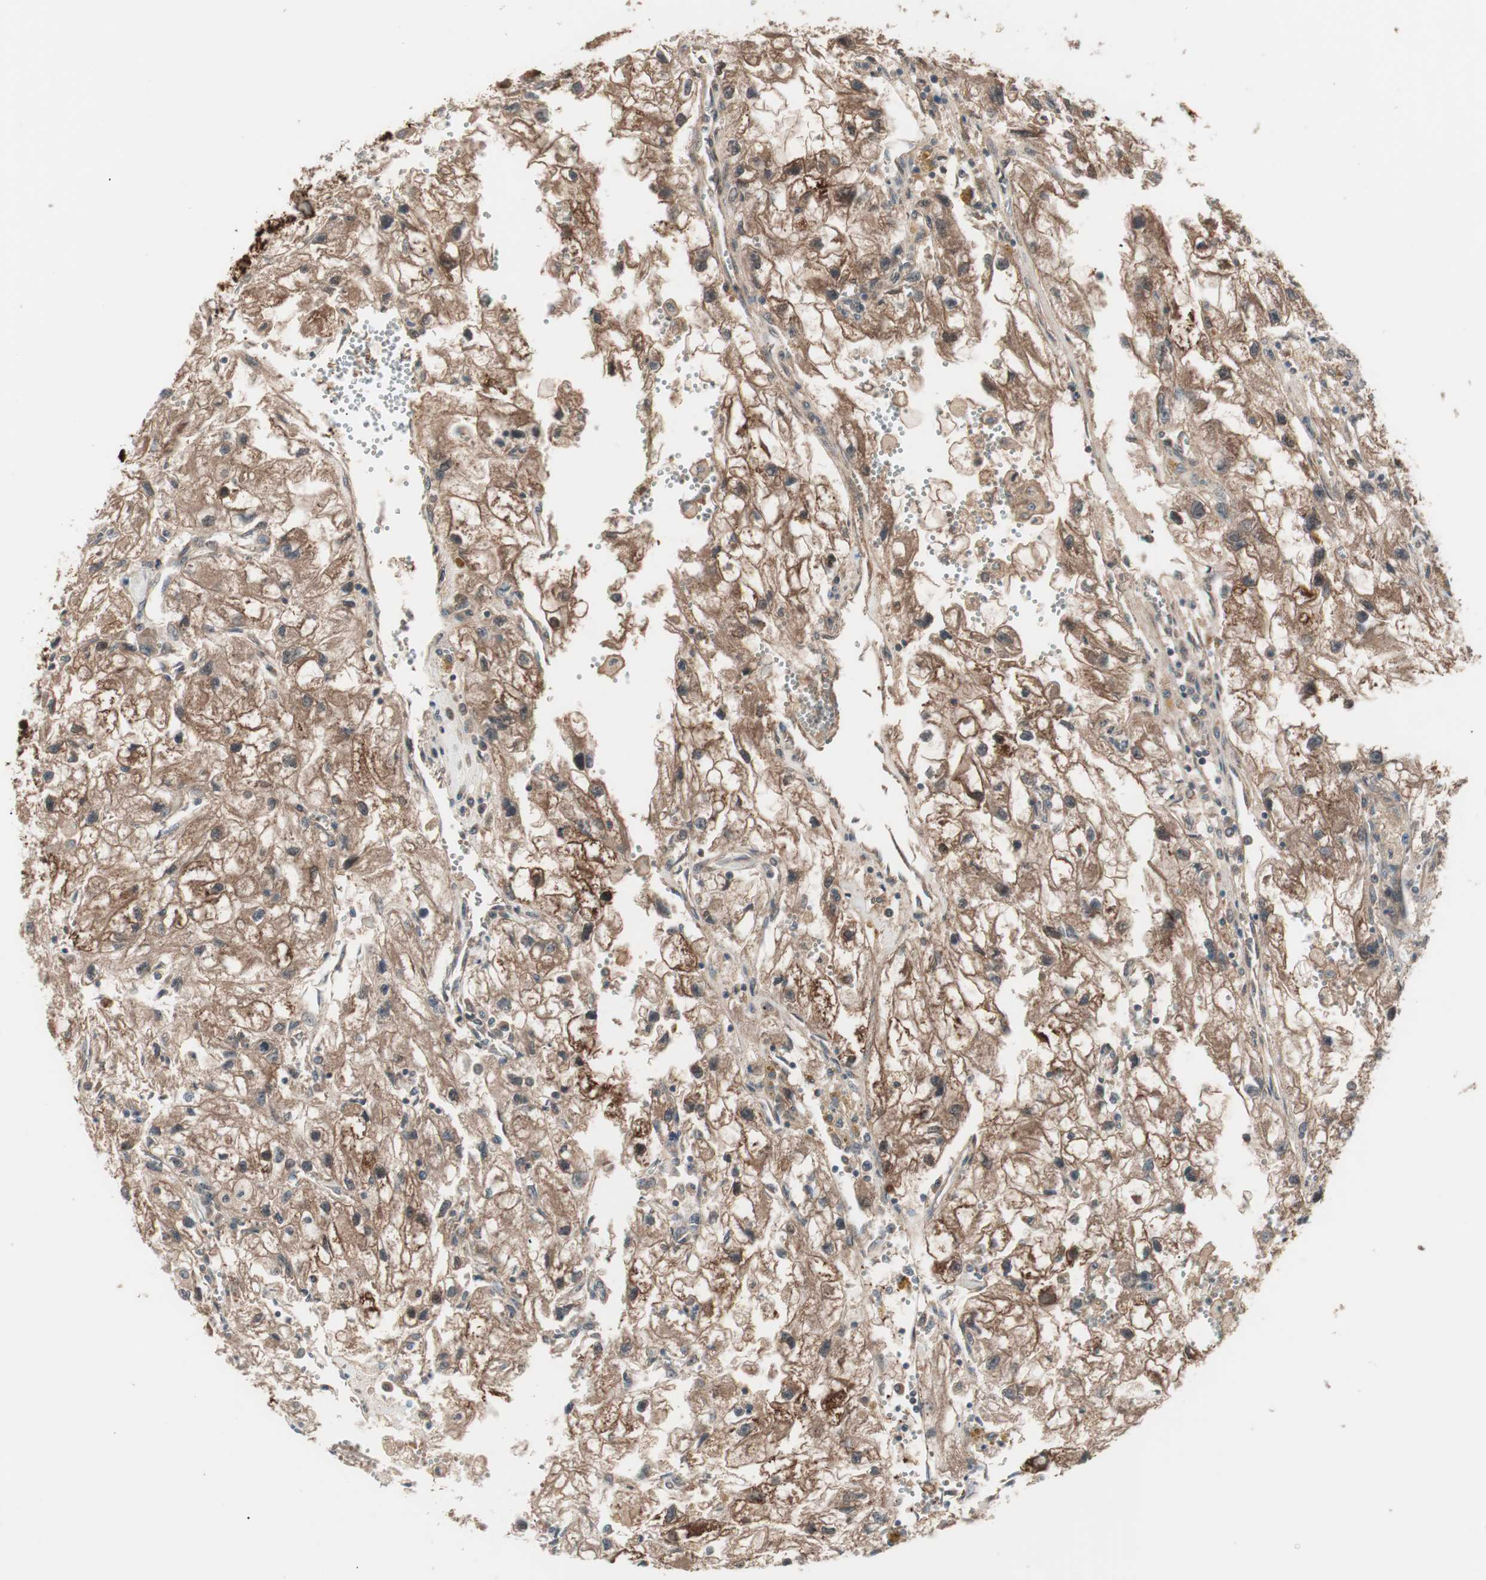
{"staining": {"intensity": "moderate", "quantity": ">75%", "location": "cytoplasmic/membranous"}, "tissue": "renal cancer", "cell_type": "Tumor cells", "image_type": "cancer", "snomed": [{"axis": "morphology", "description": "Adenocarcinoma, NOS"}, {"axis": "topography", "description": "Kidney"}], "caption": "A photomicrograph showing moderate cytoplasmic/membranous positivity in about >75% of tumor cells in renal adenocarcinoma, as visualized by brown immunohistochemical staining.", "gene": "PRKG2", "patient": {"sex": "female", "age": 70}}